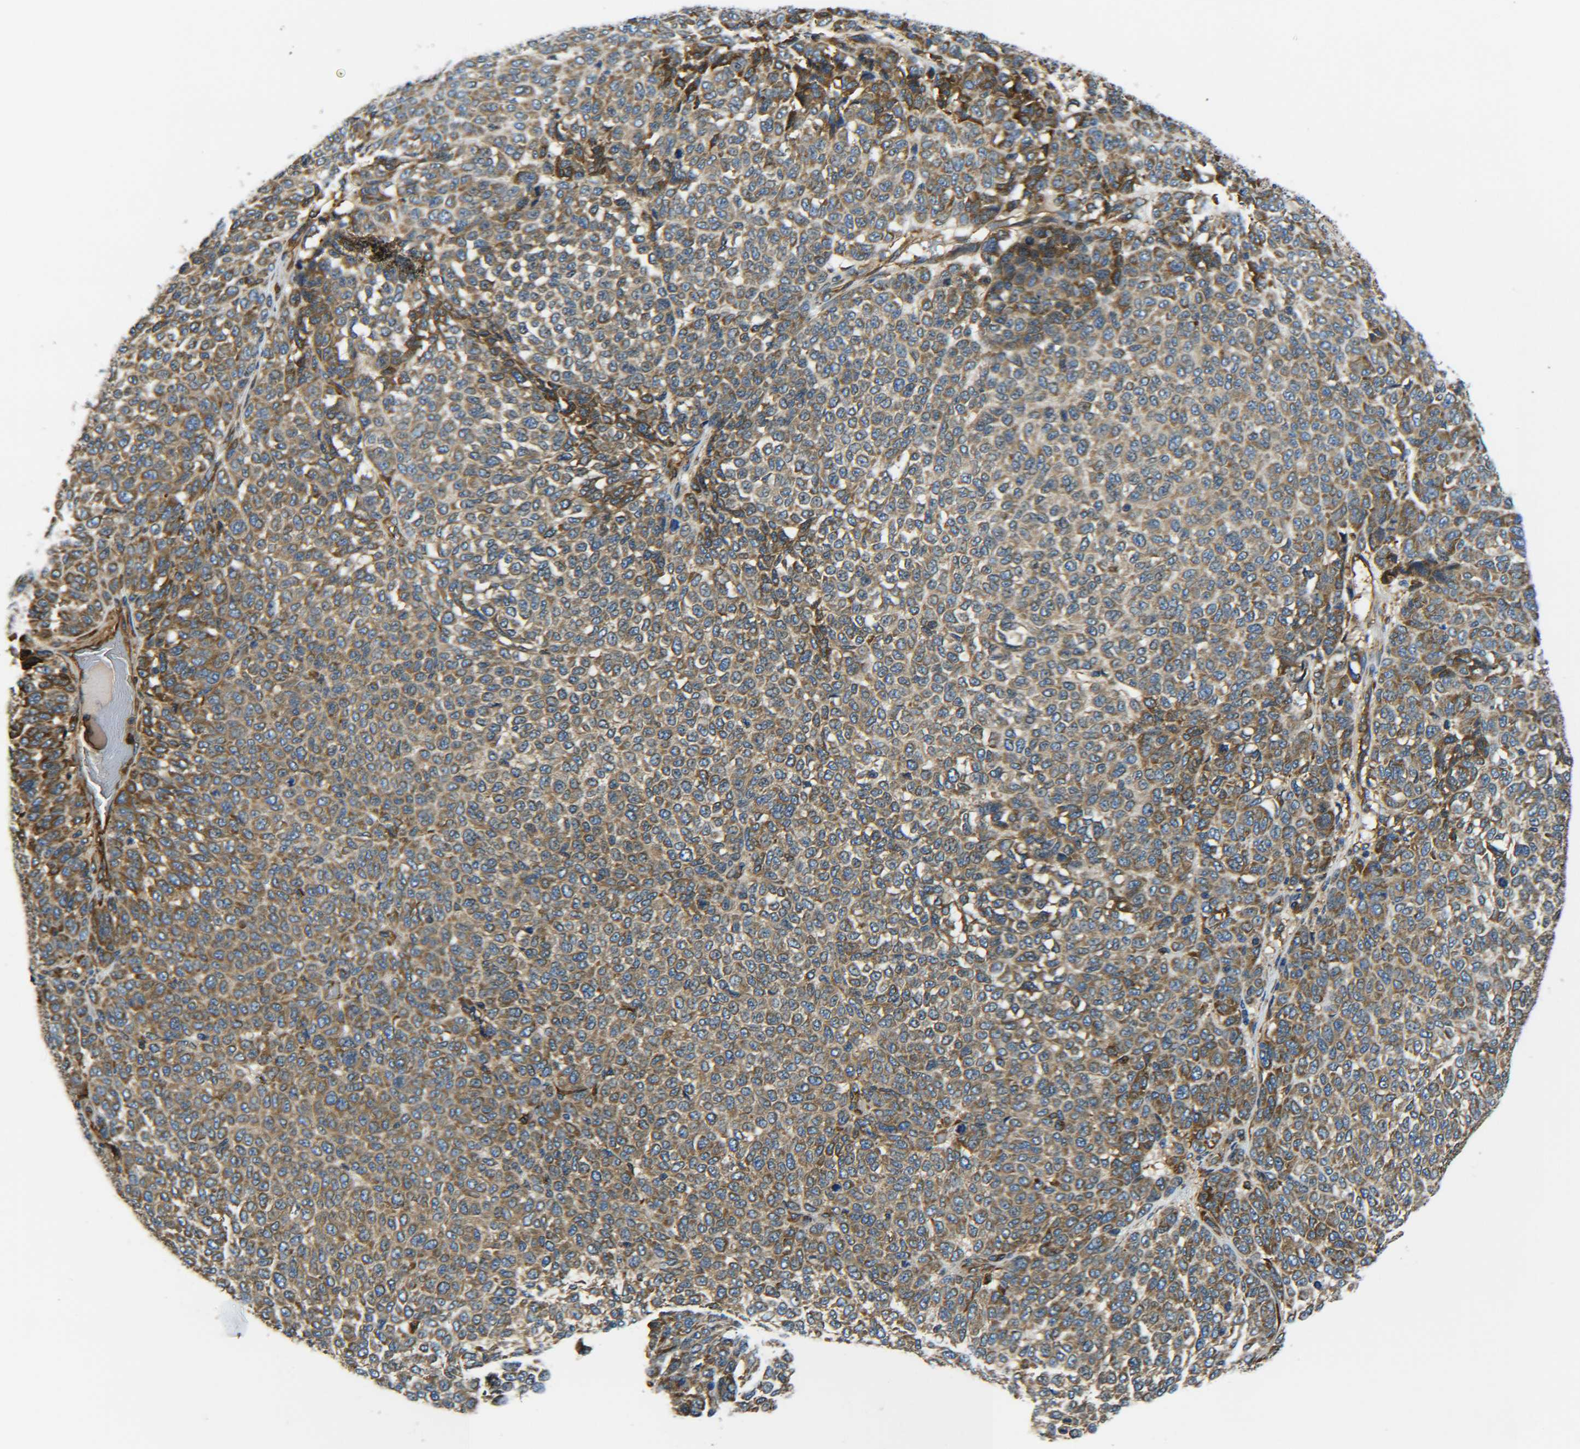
{"staining": {"intensity": "weak", "quantity": ">75%", "location": "cytoplasmic/membranous"}, "tissue": "melanoma", "cell_type": "Tumor cells", "image_type": "cancer", "snomed": [{"axis": "morphology", "description": "Malignant melanoma, NOS"}, {"axis": "topography", "description": "Skin"}], "caption": "IHC micrograph of neoplastic tissue: human melanoma stained using IHC displays low levels of weak protein expression localized specifically in the cytoplasmic/membranous of tumor cells, appearing as a cytoplasmic/membranous brown color.", "gene": "PREB", "patient": {"sex": "male", "age": 59}}